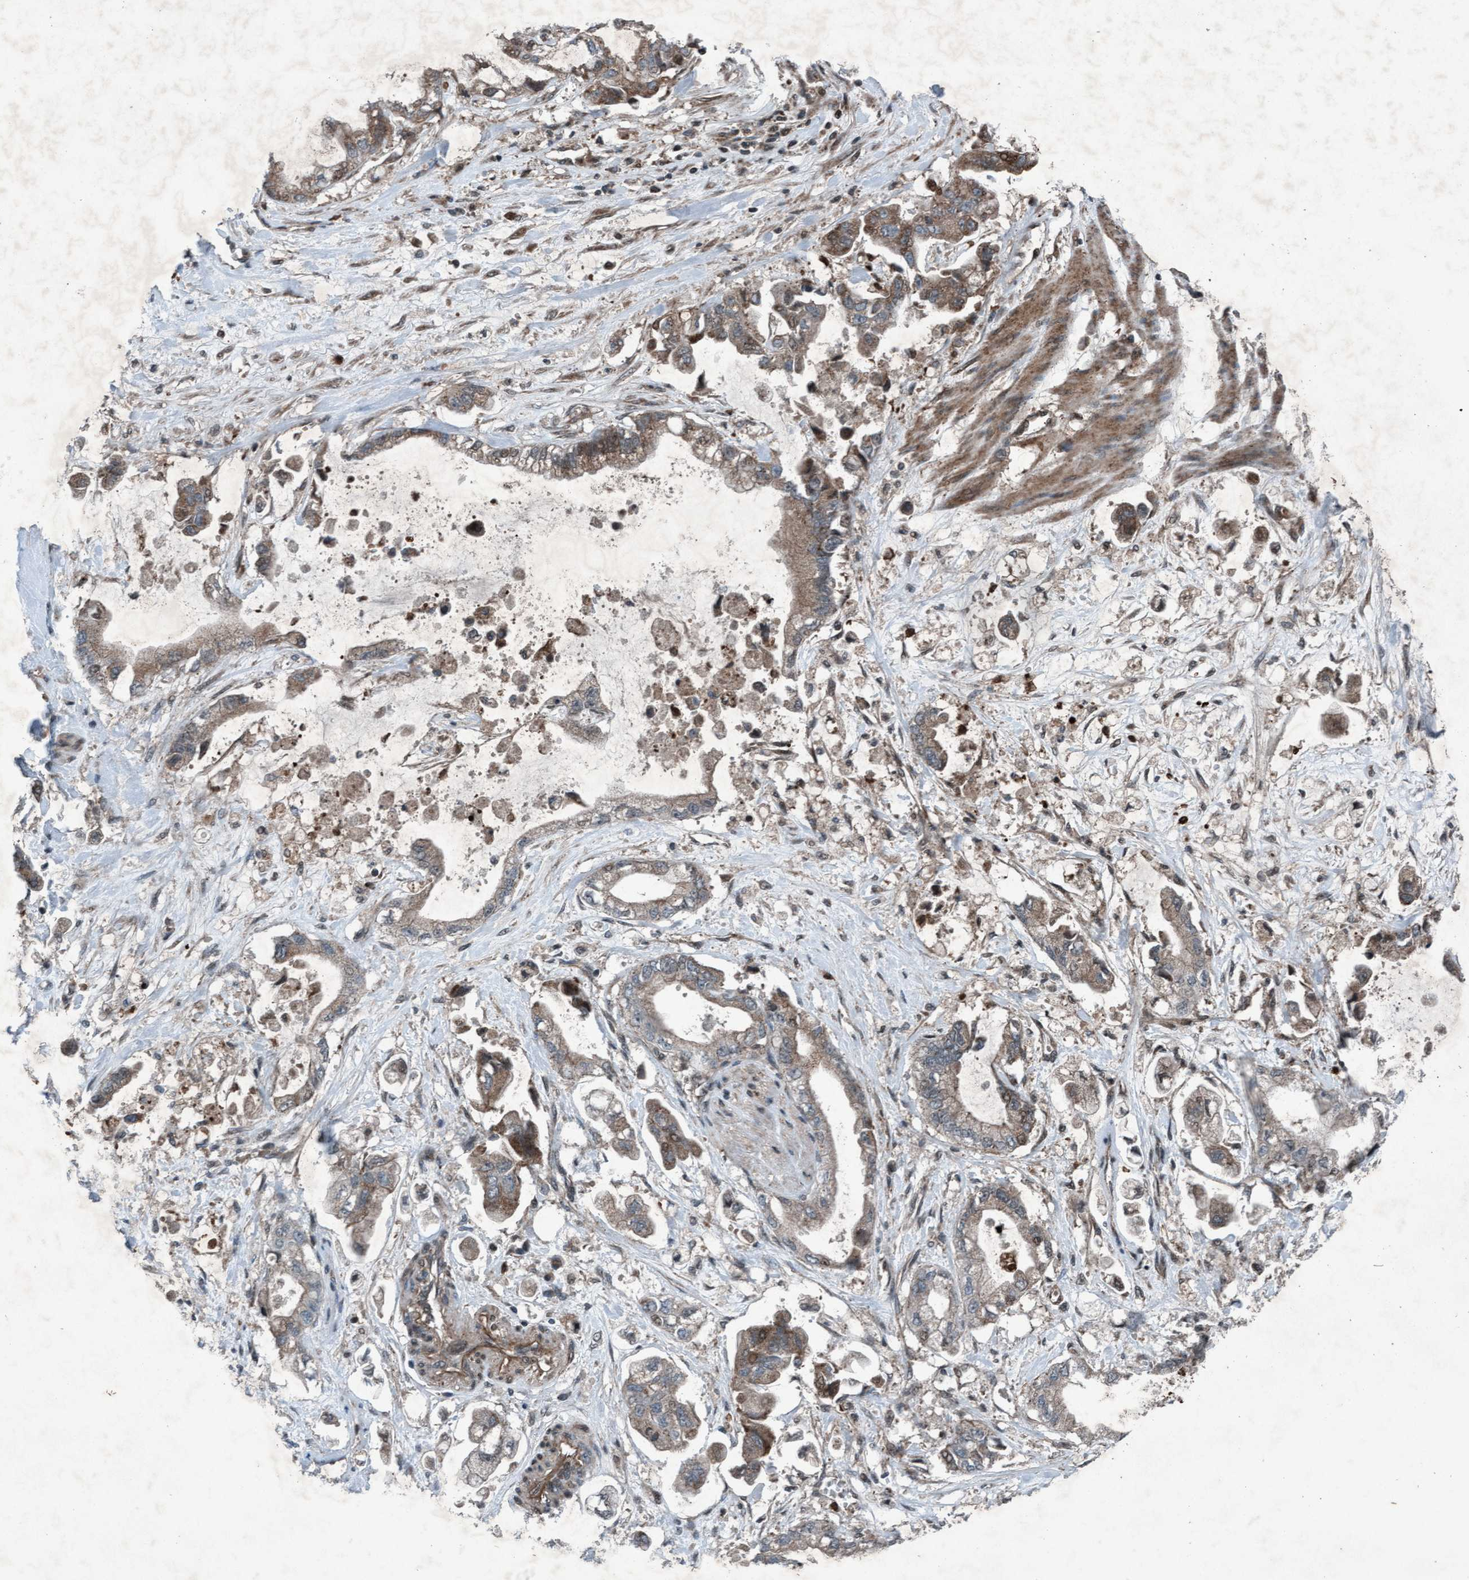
{"staining": {"intensity": "weak", "quantity": "25%-75%", "location": "cytoplasmic/membranous"}, "tissue": "stomach cancer", "cell_type": "Tumor cells", "image_type": "cancer", "snomed": [{"axis": "morphology", "description": "Normal tissue, NOS"}, {"axis": "morphology", "description": "Adenocarcinoma, NOS"}, {"axis": "topography", "description": "Stomach"}], "caption": "Protein positivity by IHC reveals weak cytoplasmic/membranous expression in approximately 25%-75% of tumor cells in stomach cancer. Nuclei are stained in blue.", "gene": "PLXNB2", "patient": {"sex": "male", "age": 62}}